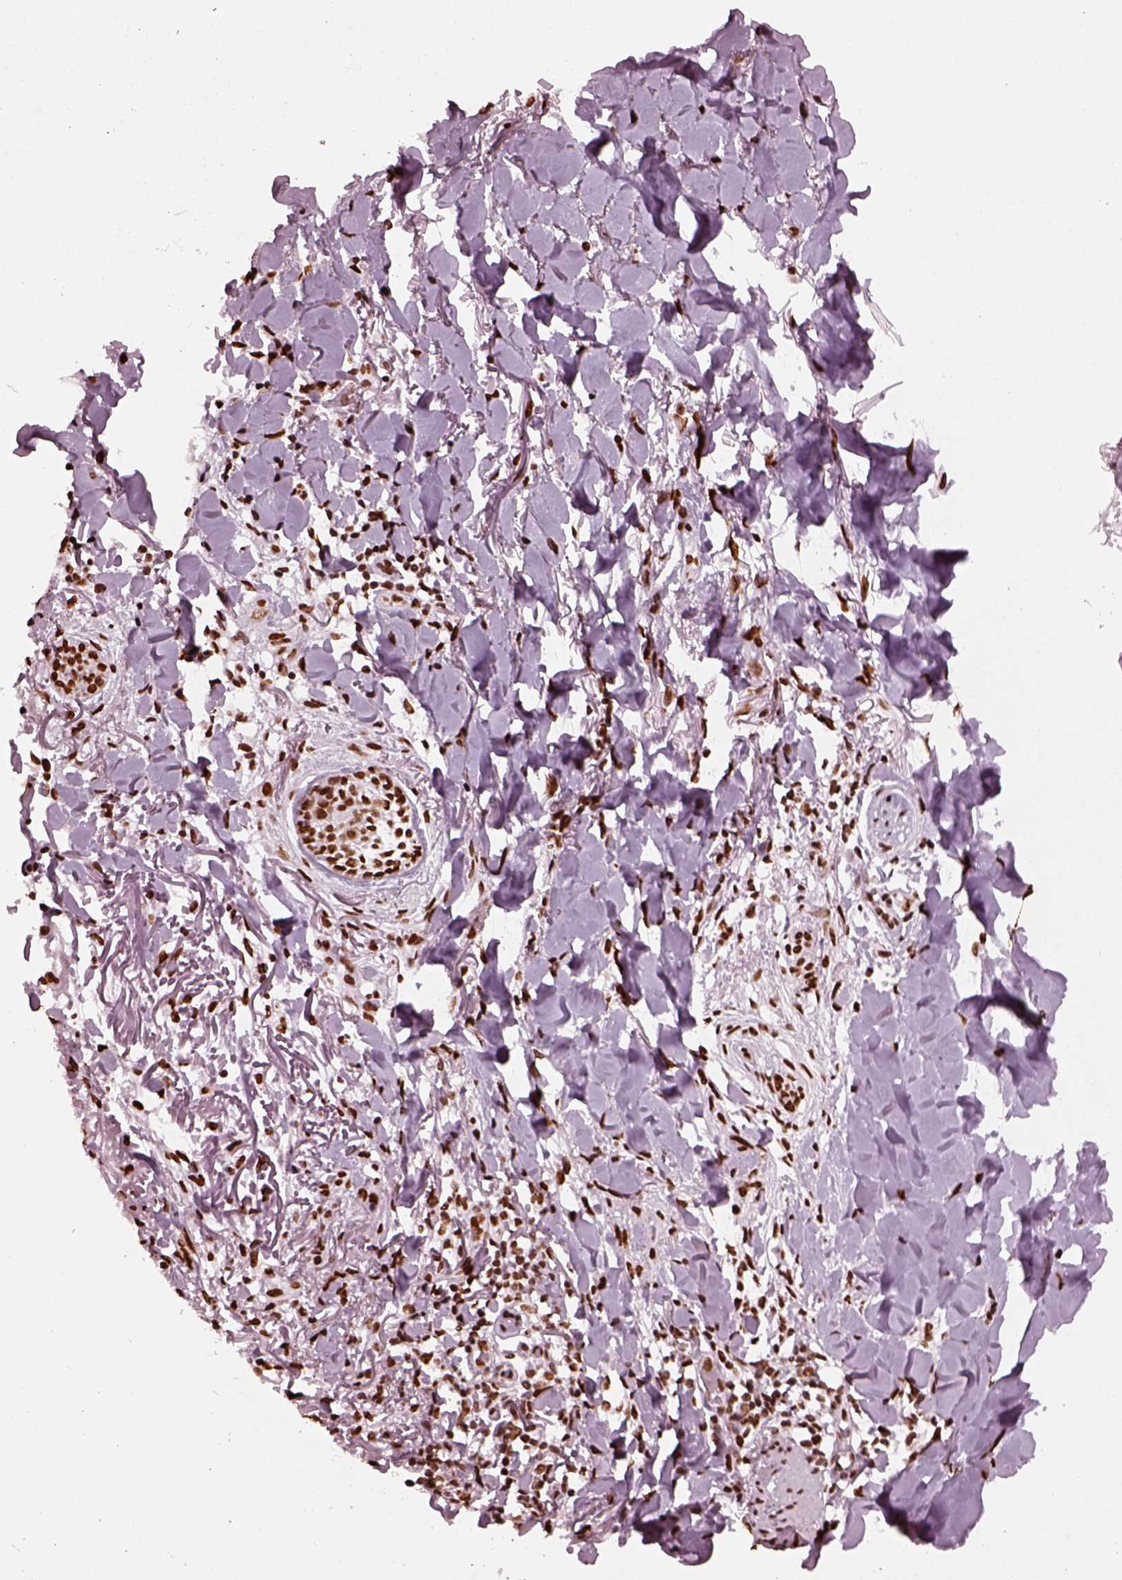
{"staining": {"intensity": "strong", "quantity": ">75%", "location": "nuclear"}, "tissue": "skin cancer", "cell_type": "Tumor cells", "image_type": "cancer", "snomed": [{"axis": "morphology", "description": "Normal tissue, NOS"}, {"axis": "morphology", "description": "Basal cell carcinoma"}, {"axis": "topography", "description": "Skin"}], "caption": "Protein staining of basal cell carcinoma (skin) tissue reveals strong nuclear staining in approximately >75% of tumor cells. (DAB (3,3'-diaminobenzidine) IHC with brightfield microscopy, high magnification).", "gene": "CBFA2T3", "patient": {"sex": "male", "age": 84}}